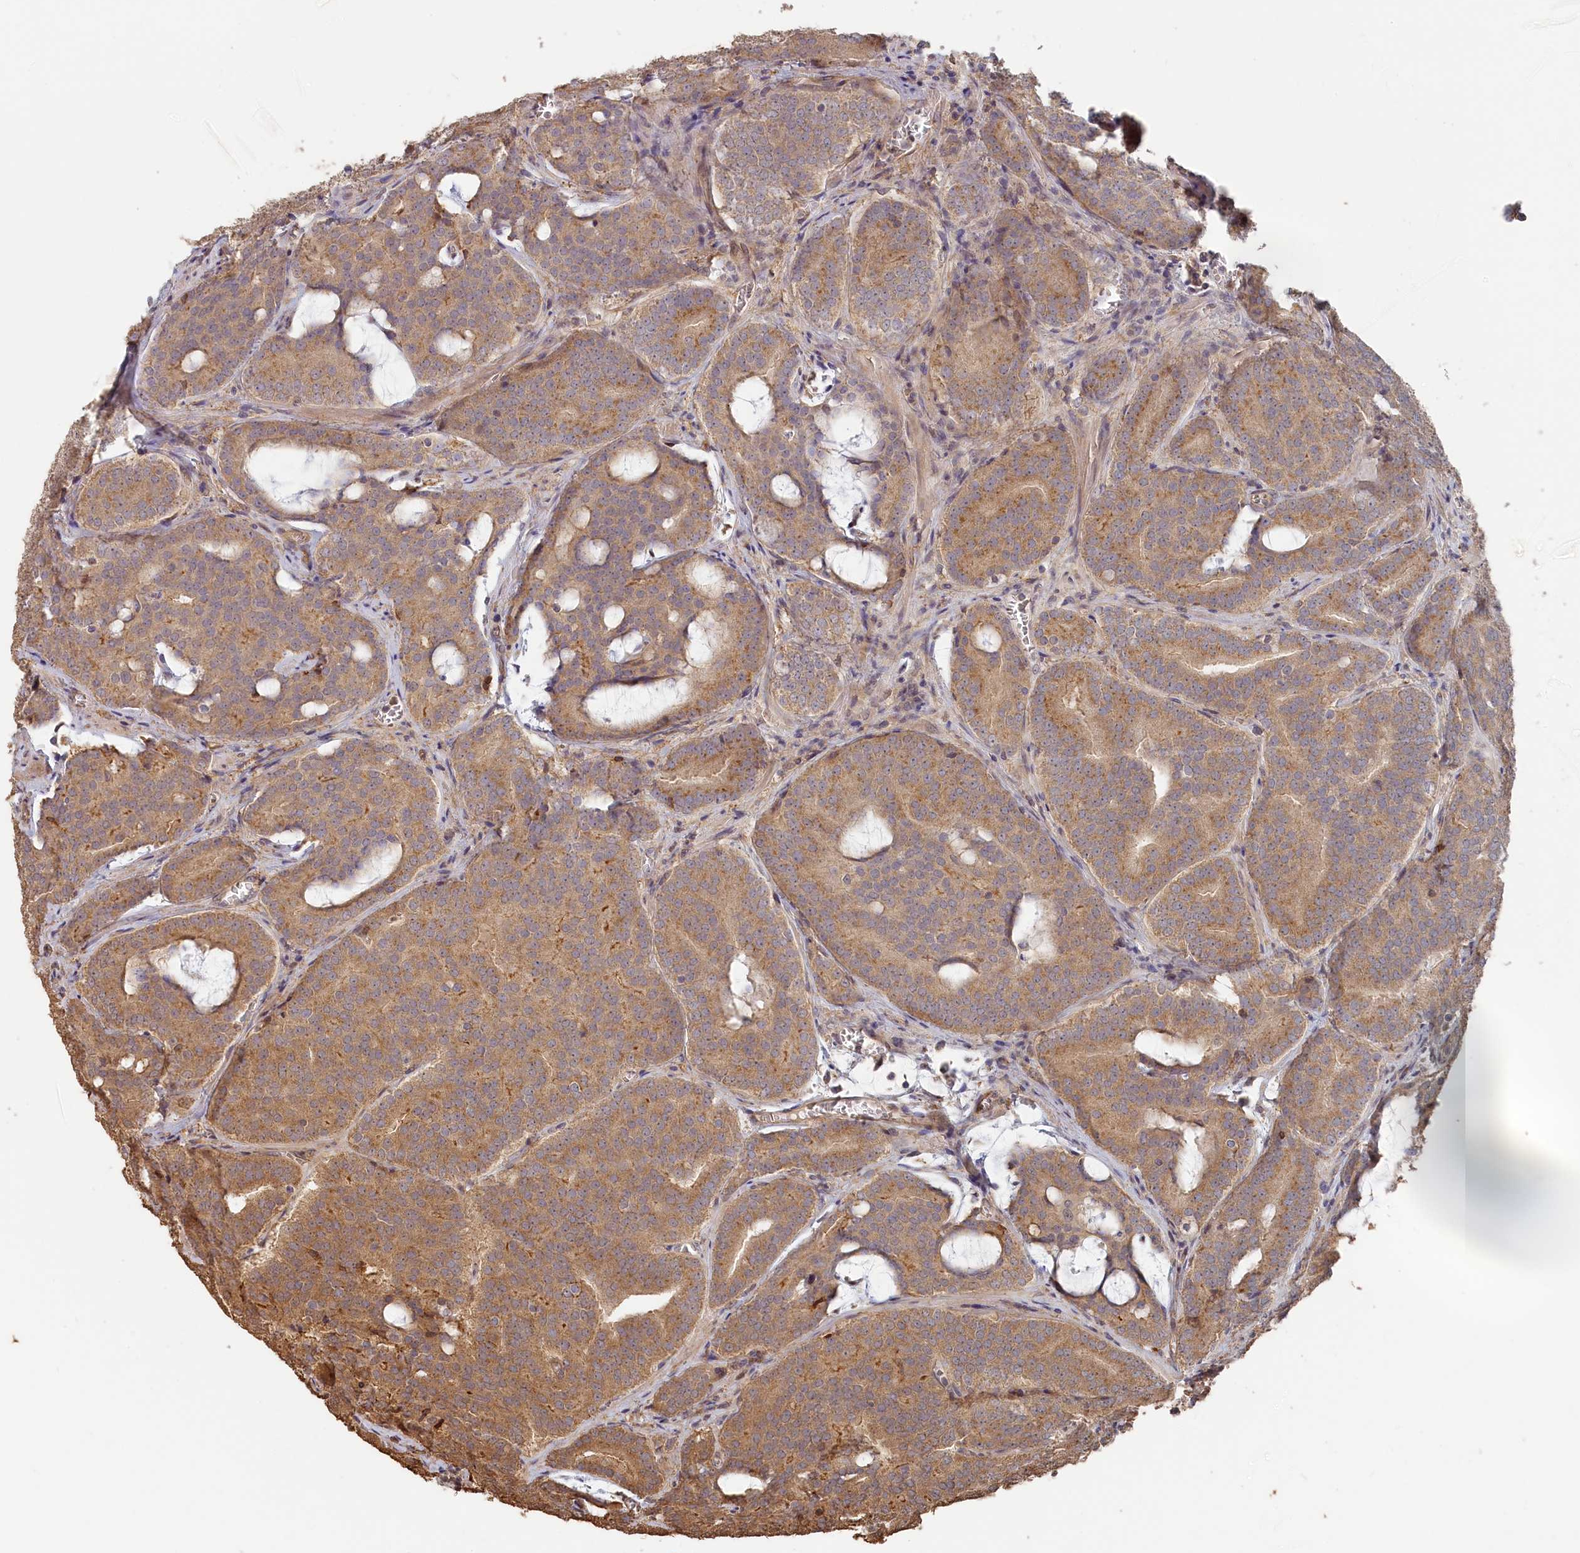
{"staining": {"intensity": "moderate", "quantity": ">75%", "location": "cytoplasmic/membranous"}, "tissue": "prostate cancer", "cell_type": "Tumor cells", "image_type": "cancer", "snomed": [{"axis": "morphology", "description": "Adenocarcinoma, High grade"}, {"axis": "topography", "description": "Prostate"}], "caption": "Protein staining shows moderate cytoplasmic/membranous expression in about >75% of tumor cells in adenocarcinoma (high-grade) (prostate).", "gene": "STX16", "patient": {"sex": "male", "age": 55}}